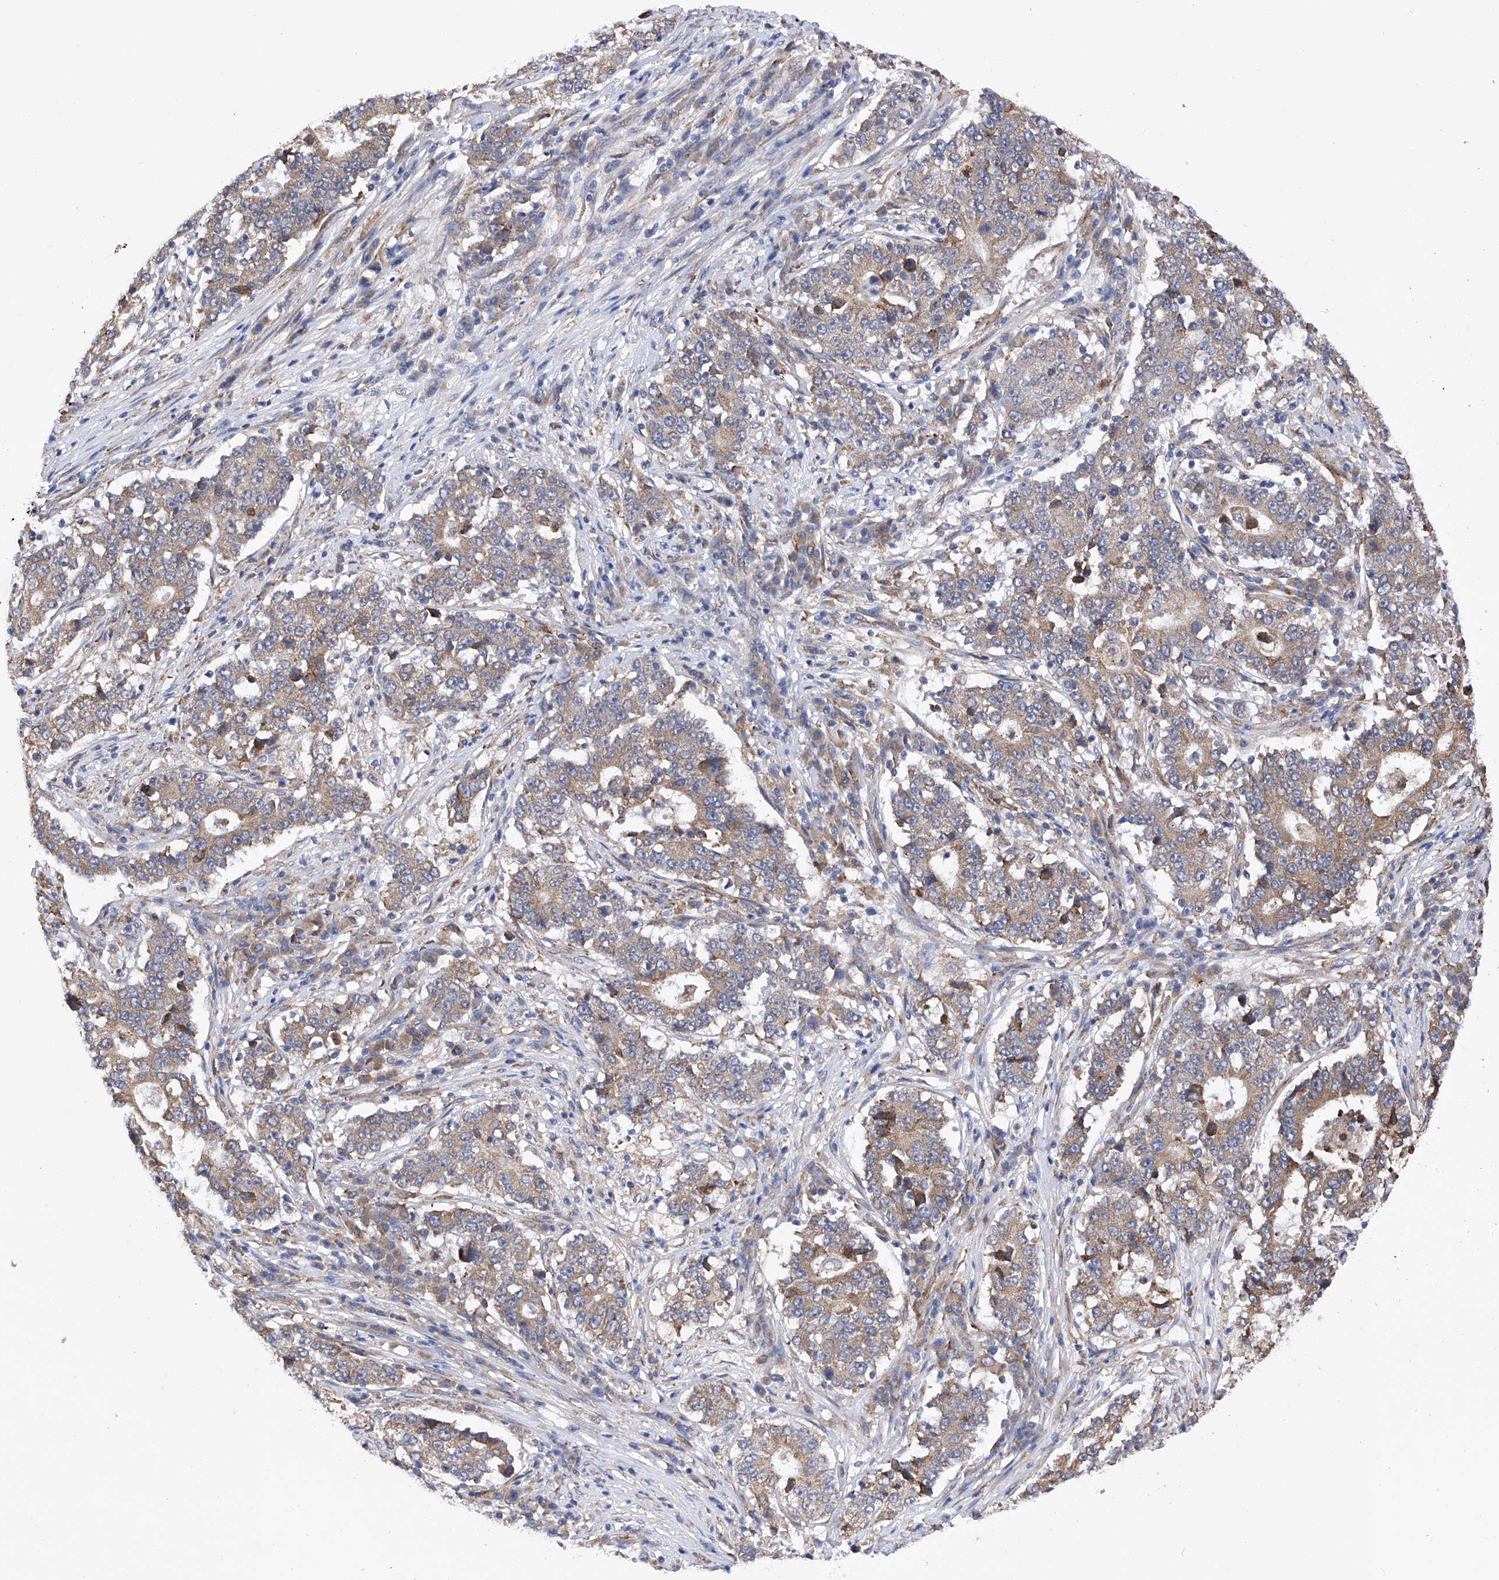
{"staining": {"intensity": "weak", "quantity": ">75%", "location": "cytoplasmic/membranous"}, "tissue": "stomach cancer", "cell_type": "Tumor cells", "image_type": "cancer", "snomed": [{"axis": "morphology", "description": "Adenocarcinoma, NOS"}, {"axis": "topography", "description": "Stomach"}], "caption": "Brown immunohistochemical staining in human stomach adenocarcinoma demonstrates weak cytoplasmic/membranous positivity in approximately >75% of tumor cells.", "gene": "DNAH8", "patient": {"sex": "male", "age": 59}}